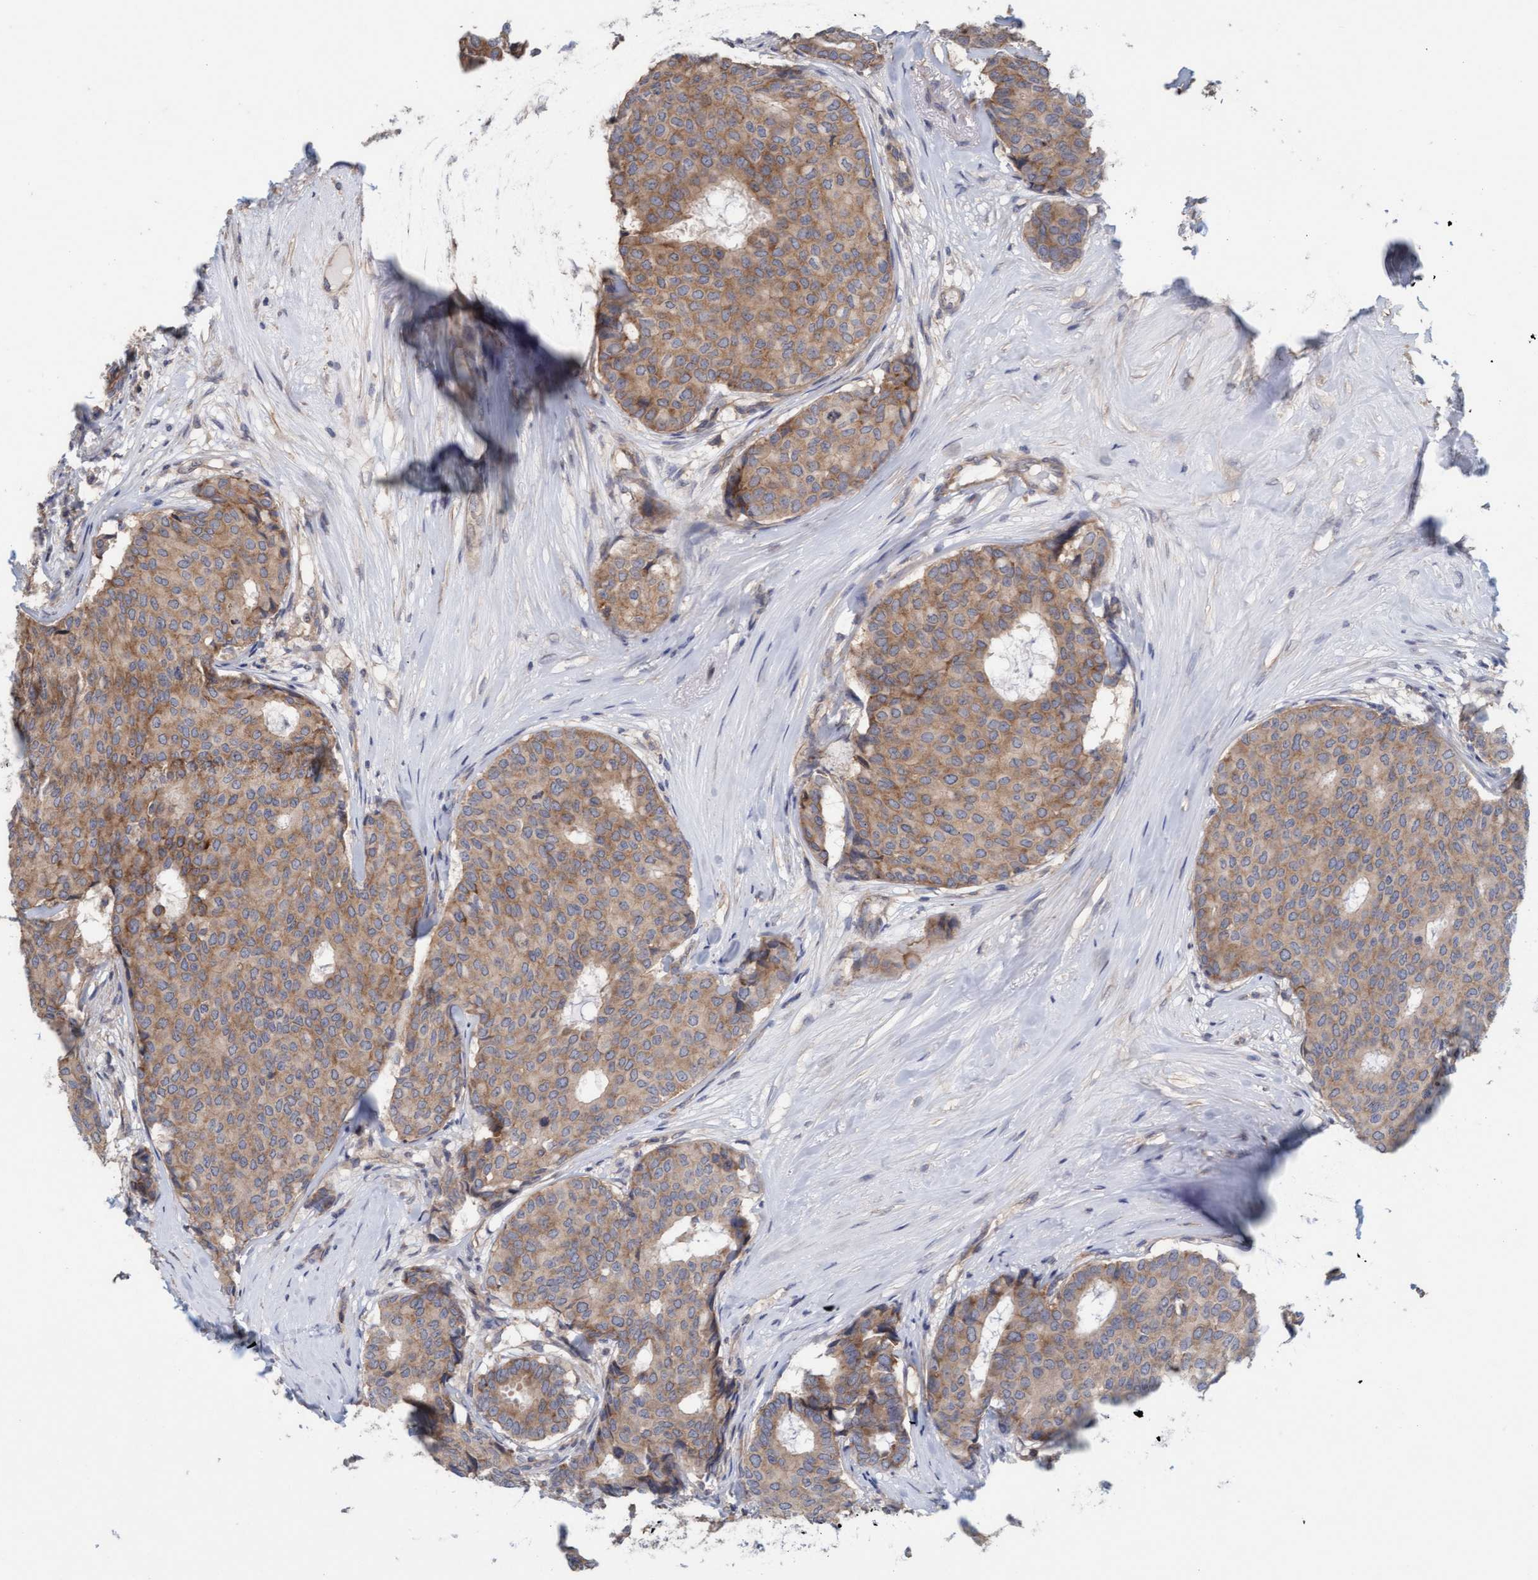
{"staining": {"intensity": "moderate", "quantity": ">75%", "location": "cytoplasmic/membranous"}, "tissue": "breast cancer", "cell_type": "Tumor cells", "image_type": "cancer", "snomed": [{"axis": "morphology", "description": "Duct carcinoma"}, {"axis": "topography", "description": "Breast"}], "caption": "Tumor cells exhibit medium levels of moderate cytoplasmic/membranous staining in about >75% of cells in human breast cancer (intraductal carcinoma). The staining is performed using DAB (3,3'-diaminobenzidine) brown chromogen to label protein expression. The nuclei are counter-stained blue using hematoxylin.", "gene": "FXR2", "patient": {"sex": "female", "age": 75}}